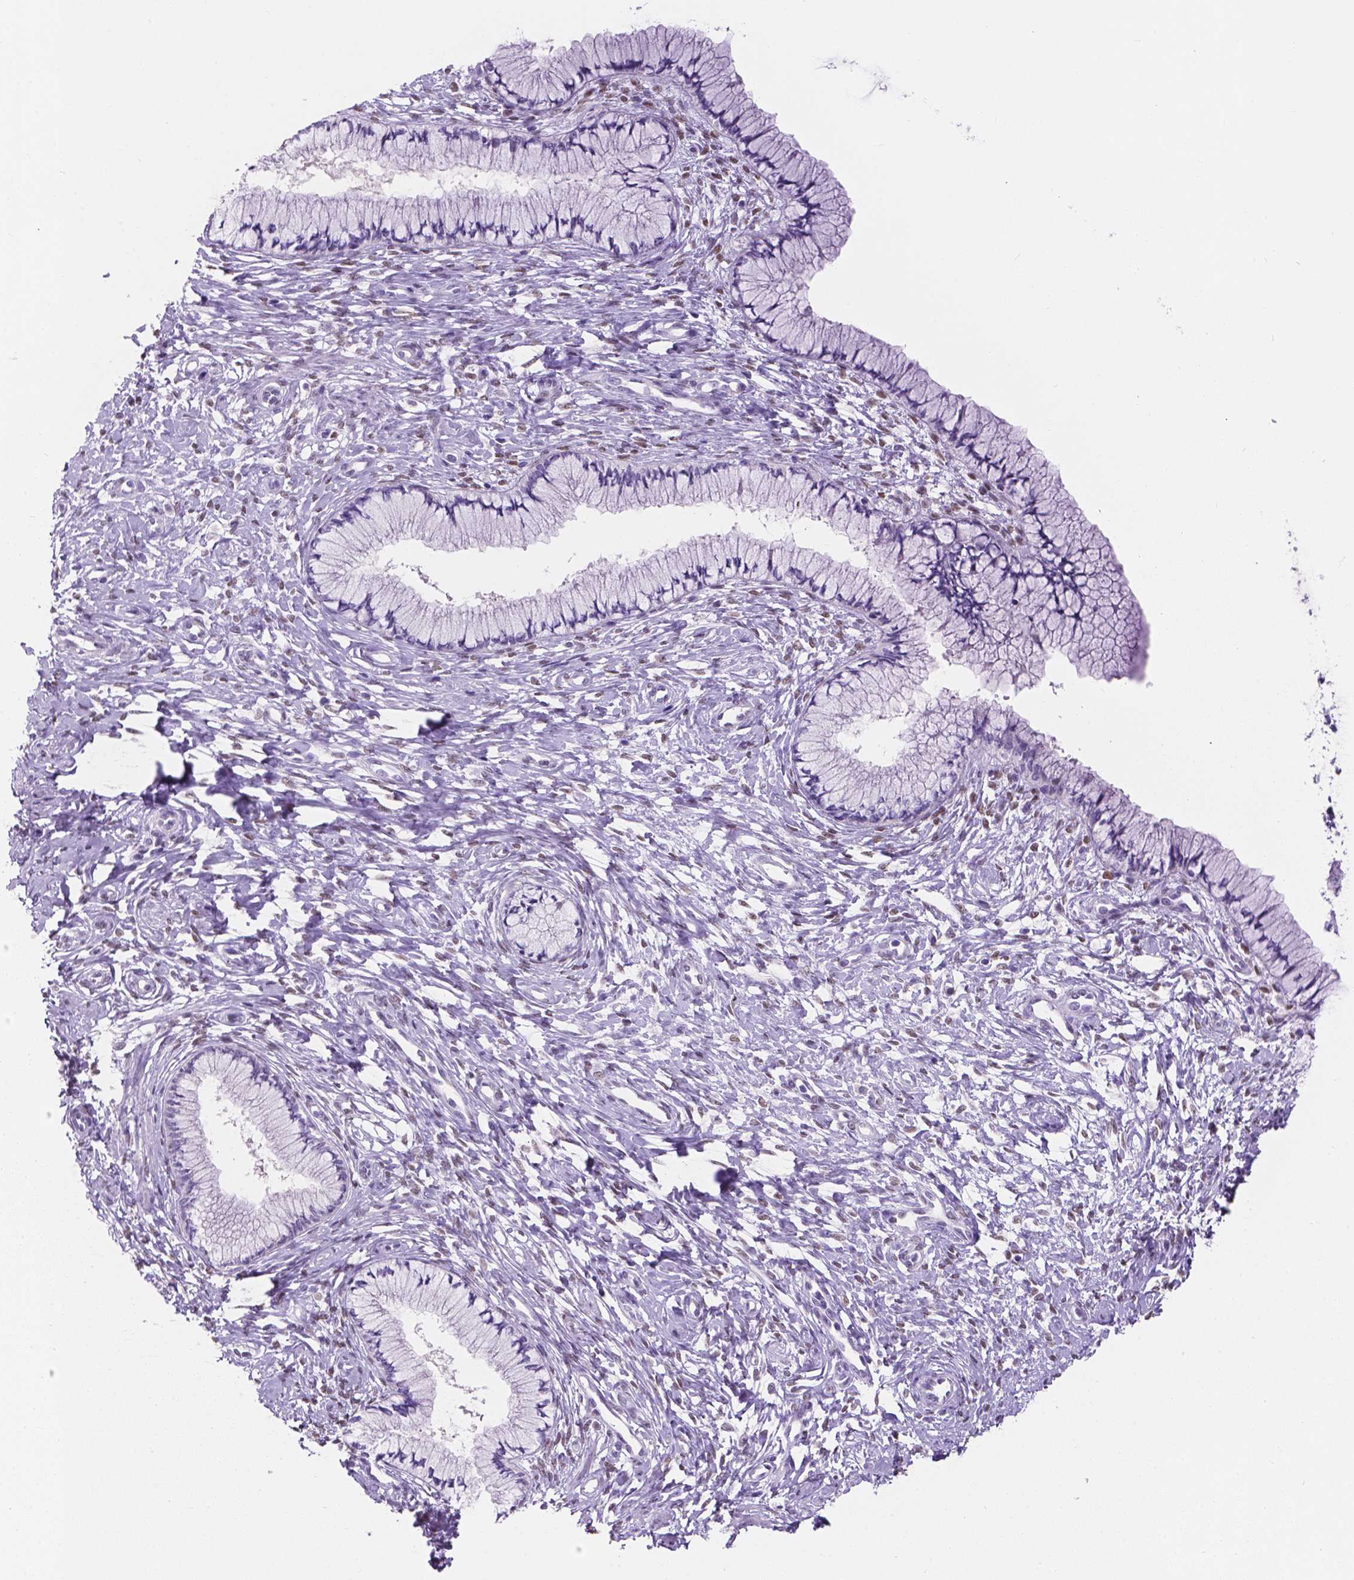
{"staining": {"intensity": "negative", "quantity": "none", "location": "none"}, "tissue": "cervix", "cell_type": "Glandular cells", "image_type": "normal", "snomed": [{"axis": "morphology", "description": "Normal tissue, NOS"}, {"axis": "topography", "description": "Cervix"}], "caption": "DAB (3,3'-diaminobenzidine) immunohistochemical staining of normal human cervix displays no significant positivity in glandular cells. Nuclei are stained in blue.", "gene": "TMEM210", "patient": {"sex": "female", "age": 37}}